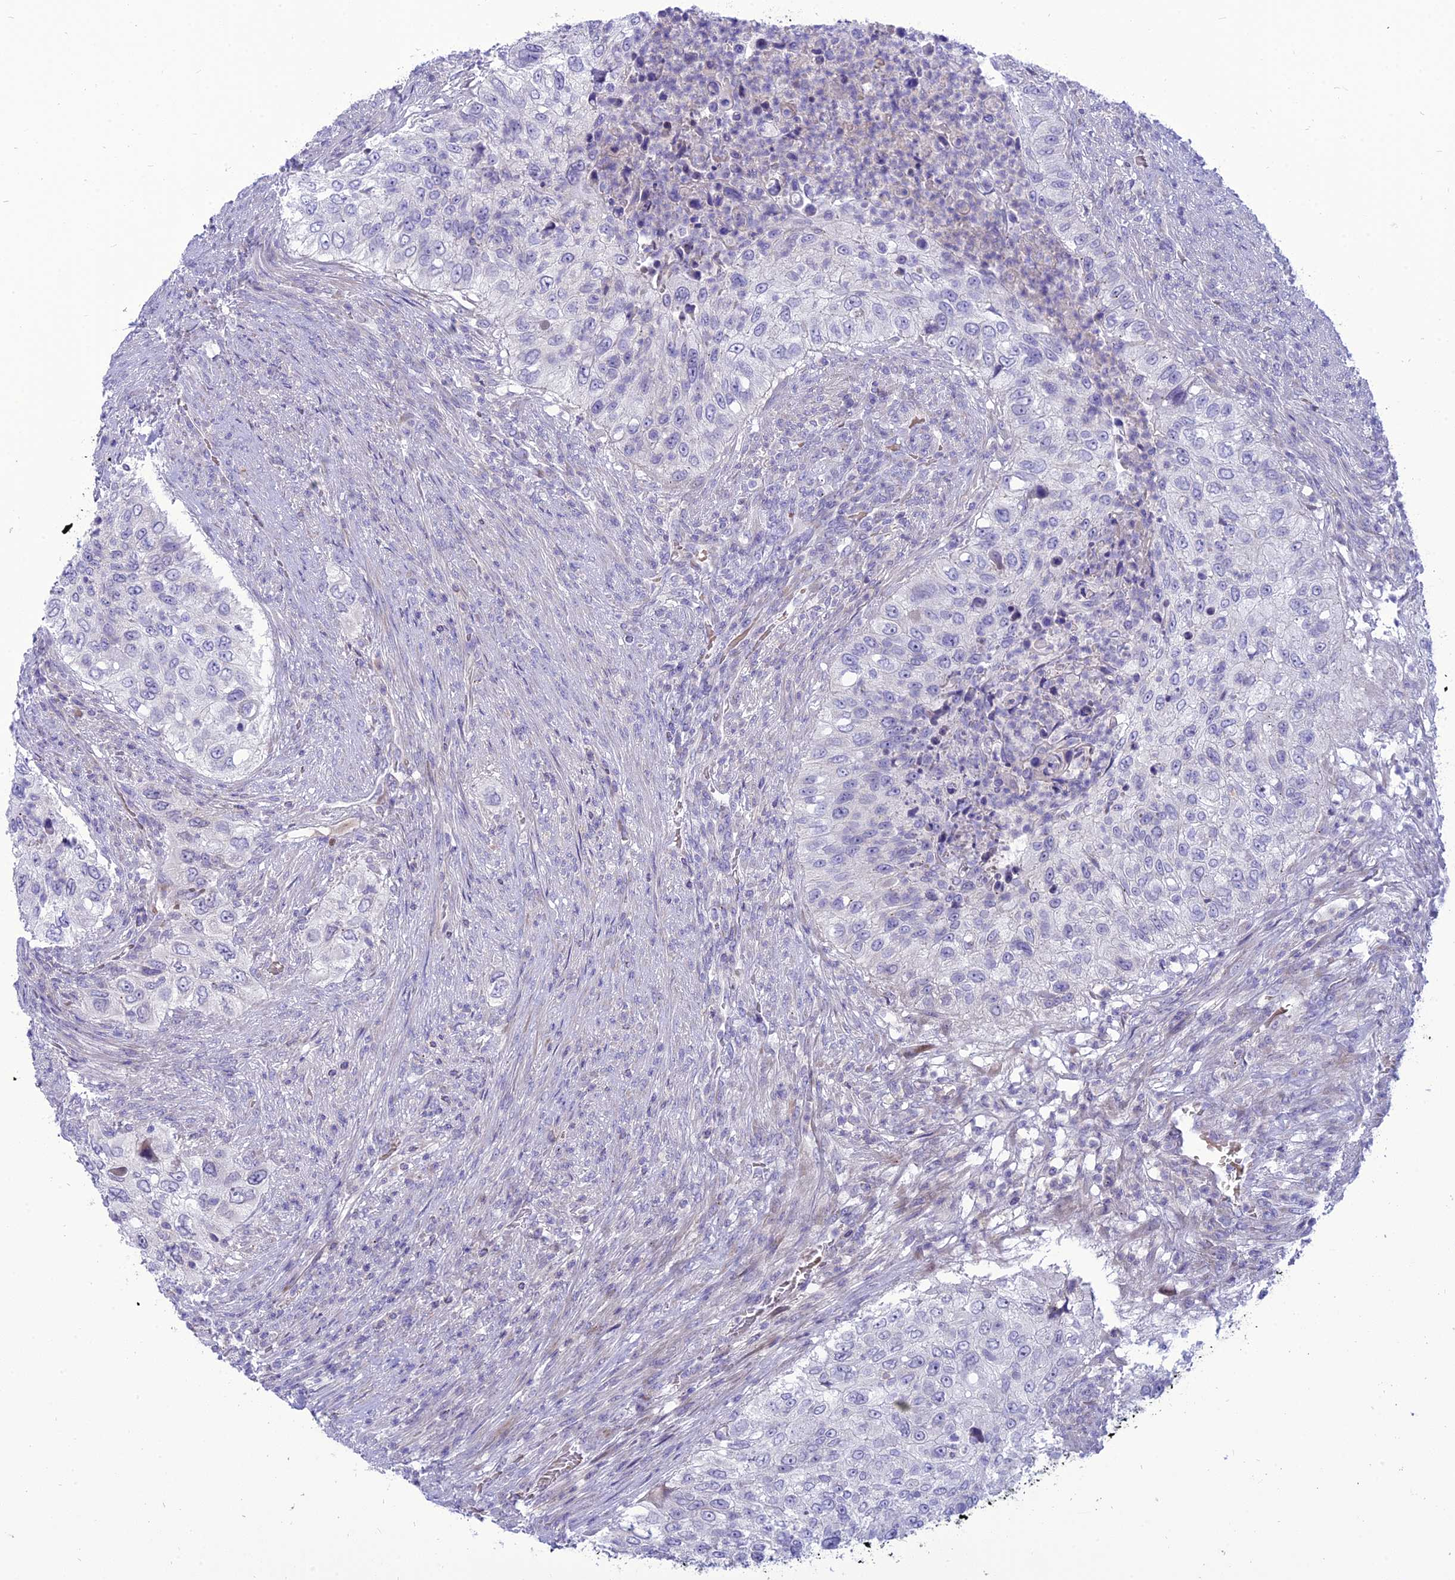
{"staining": {"intensity": "negative", "quantity": "none", "location": "none"}, "tissue": "urothelial cancer", "cell_type": "Tumor cells", "image_type": "cancer", "snomed": [{"axis": "morphology", "description": "Urothelial carcinoma, High grade"}, {"axis": "topography", "description": "Urinary bladder"}], "caption": "Immunohistochemical staining of human high-grade urothelial carcinoma reveals no significant expression in tumor cells.", "gene": "MBD3L1", "patient": {"sex": "female", "age": 60}}